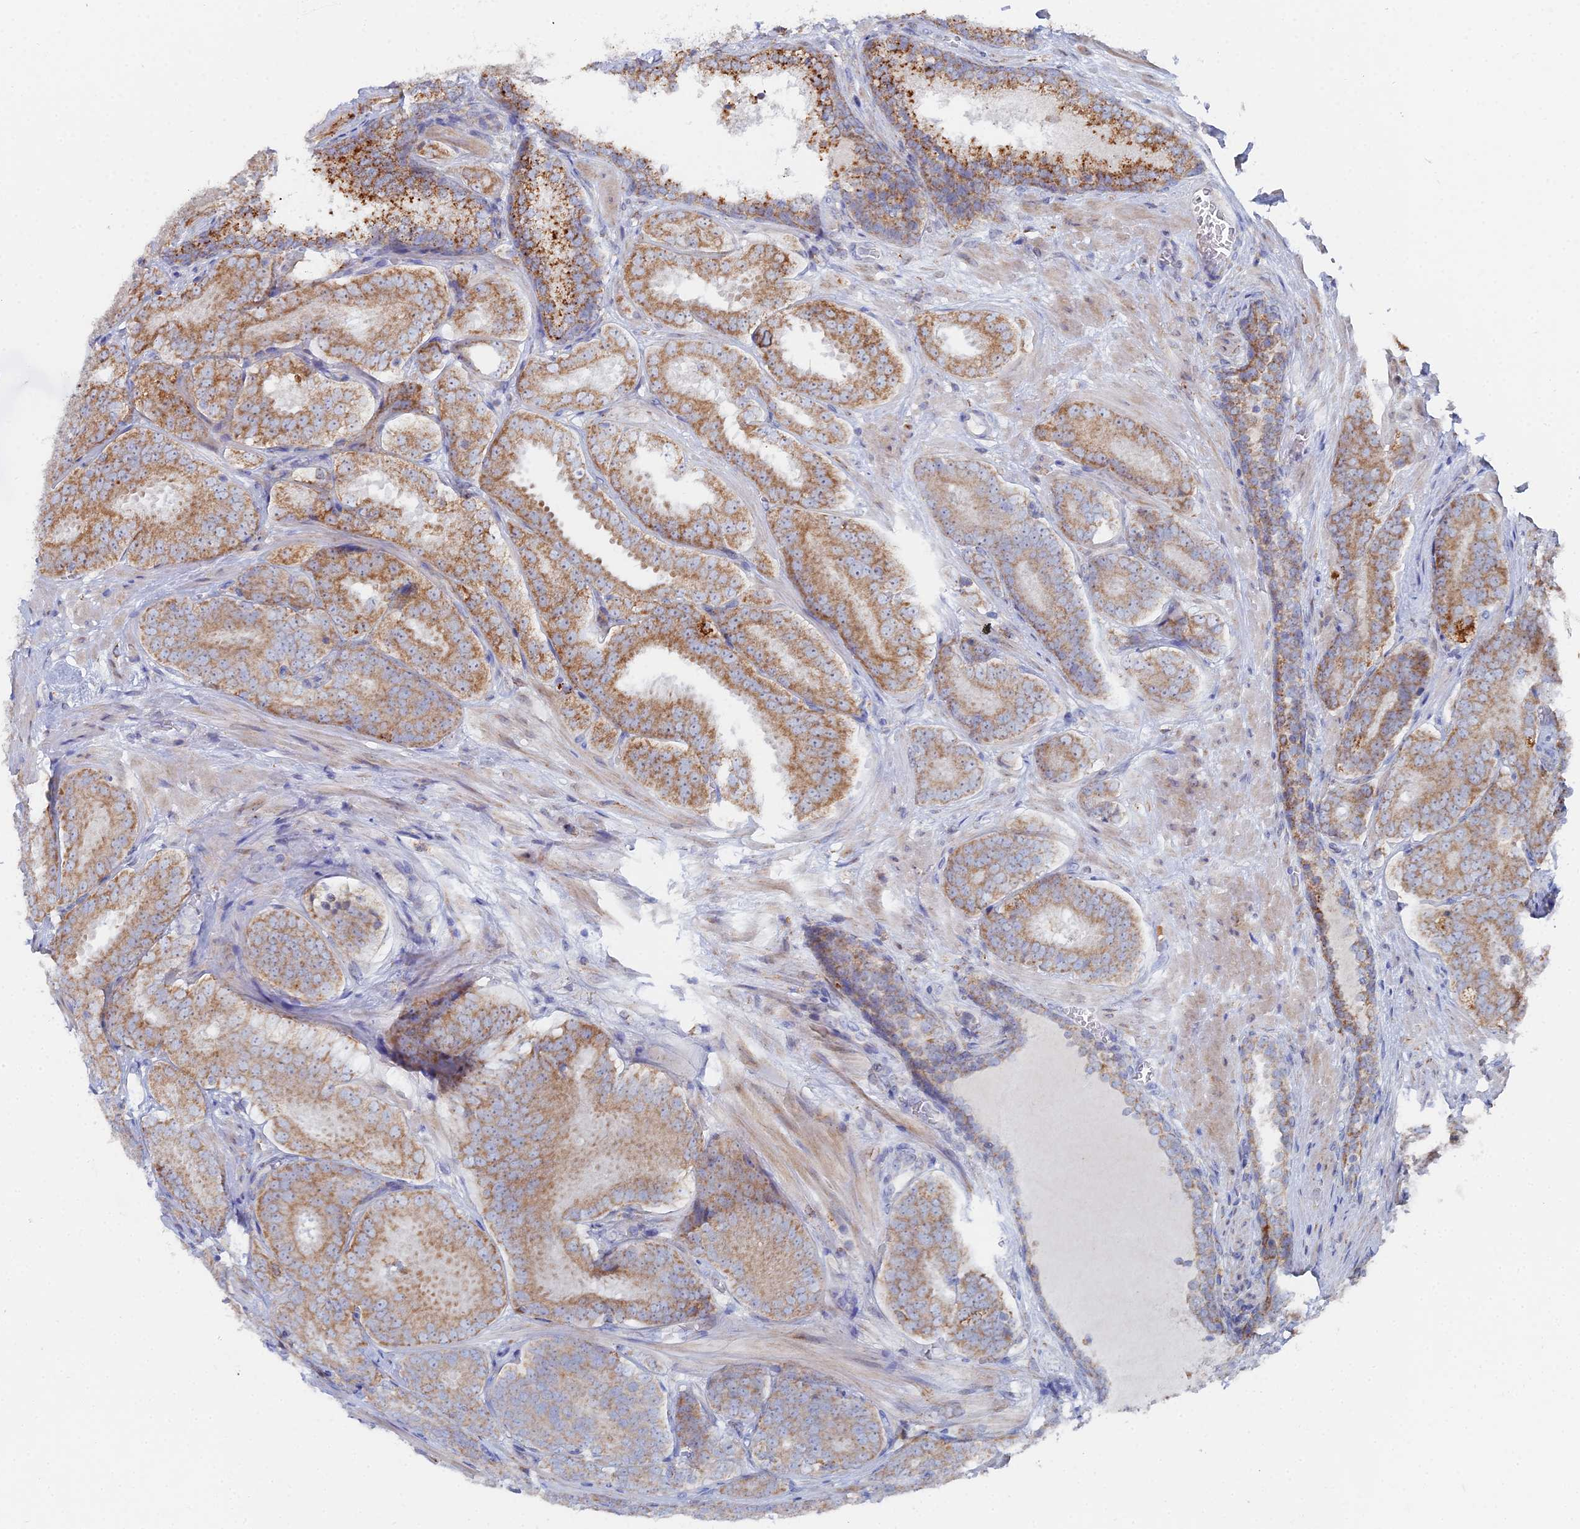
{"staining": {"intensity": "moderate", "quantity": ">75%", "location": "cytoplasmic/membranous"}, "tissue": "prostate cancer", "cell_type": "Tumor cells", "image_type": "cancer", "snomed": [{"axis": "morphology", "description": "Adenocarcinoma, High grade"}, {"axis": "topography", "description": "Prostate"}], "caption": "Prostate cancer (high-grade adenocarcinoma) stained with DAB immunohistochemistry demonstrates medium levels of moderate cytoplasmic/membranous positivity in approximately >75% of tumor cells. (DAB (3,3'-diaminobenzidine) = brown stain, brightfield microscopy at high magnification).", "gene": "MPC1", "patient": {"sex": "male", "age": 63}}